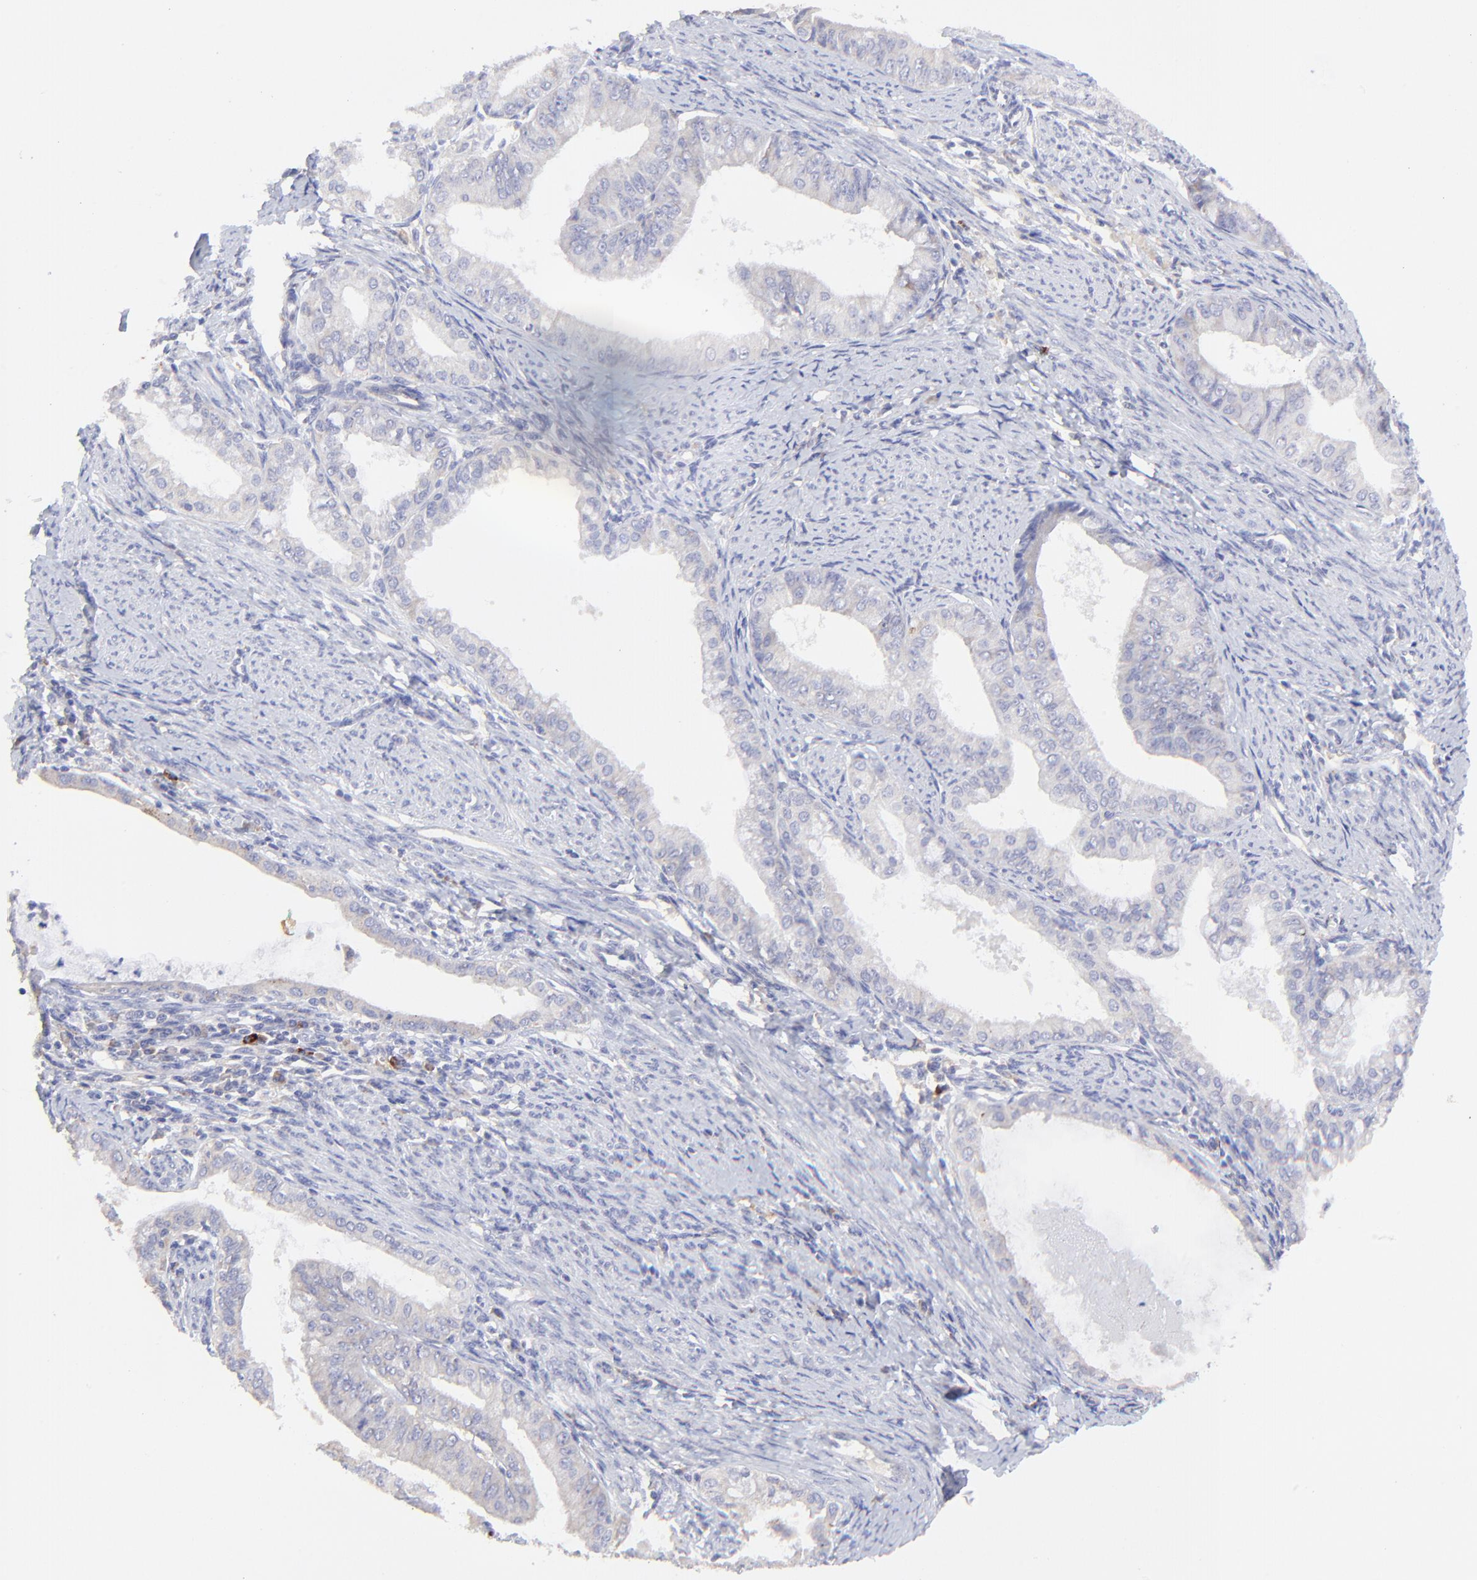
{"staining": {"intensity": "negative", "quantity": "none", "location": "none"}, "tissue": "endometrial cancer", "cell_type": "Tumor cells", "image_type": "cancer", "snomed": [{"axis": "morphology", "description": "Adenocarcinoma, NOS"}, {"axis": "topography", "description": "Endometrium"}], "caption": "The immunohistochemistry (IHC) photomicrograph has no significant staining in tumor cells of adenocarcinoma (endometrial) tissue. Brightfield microscopy of IHC stained with DAB (brown) and hematoxylin (blue), captured at high magnification.", "gene": "LHFPL1", "patient": {"sex": "female", "age": 76}}